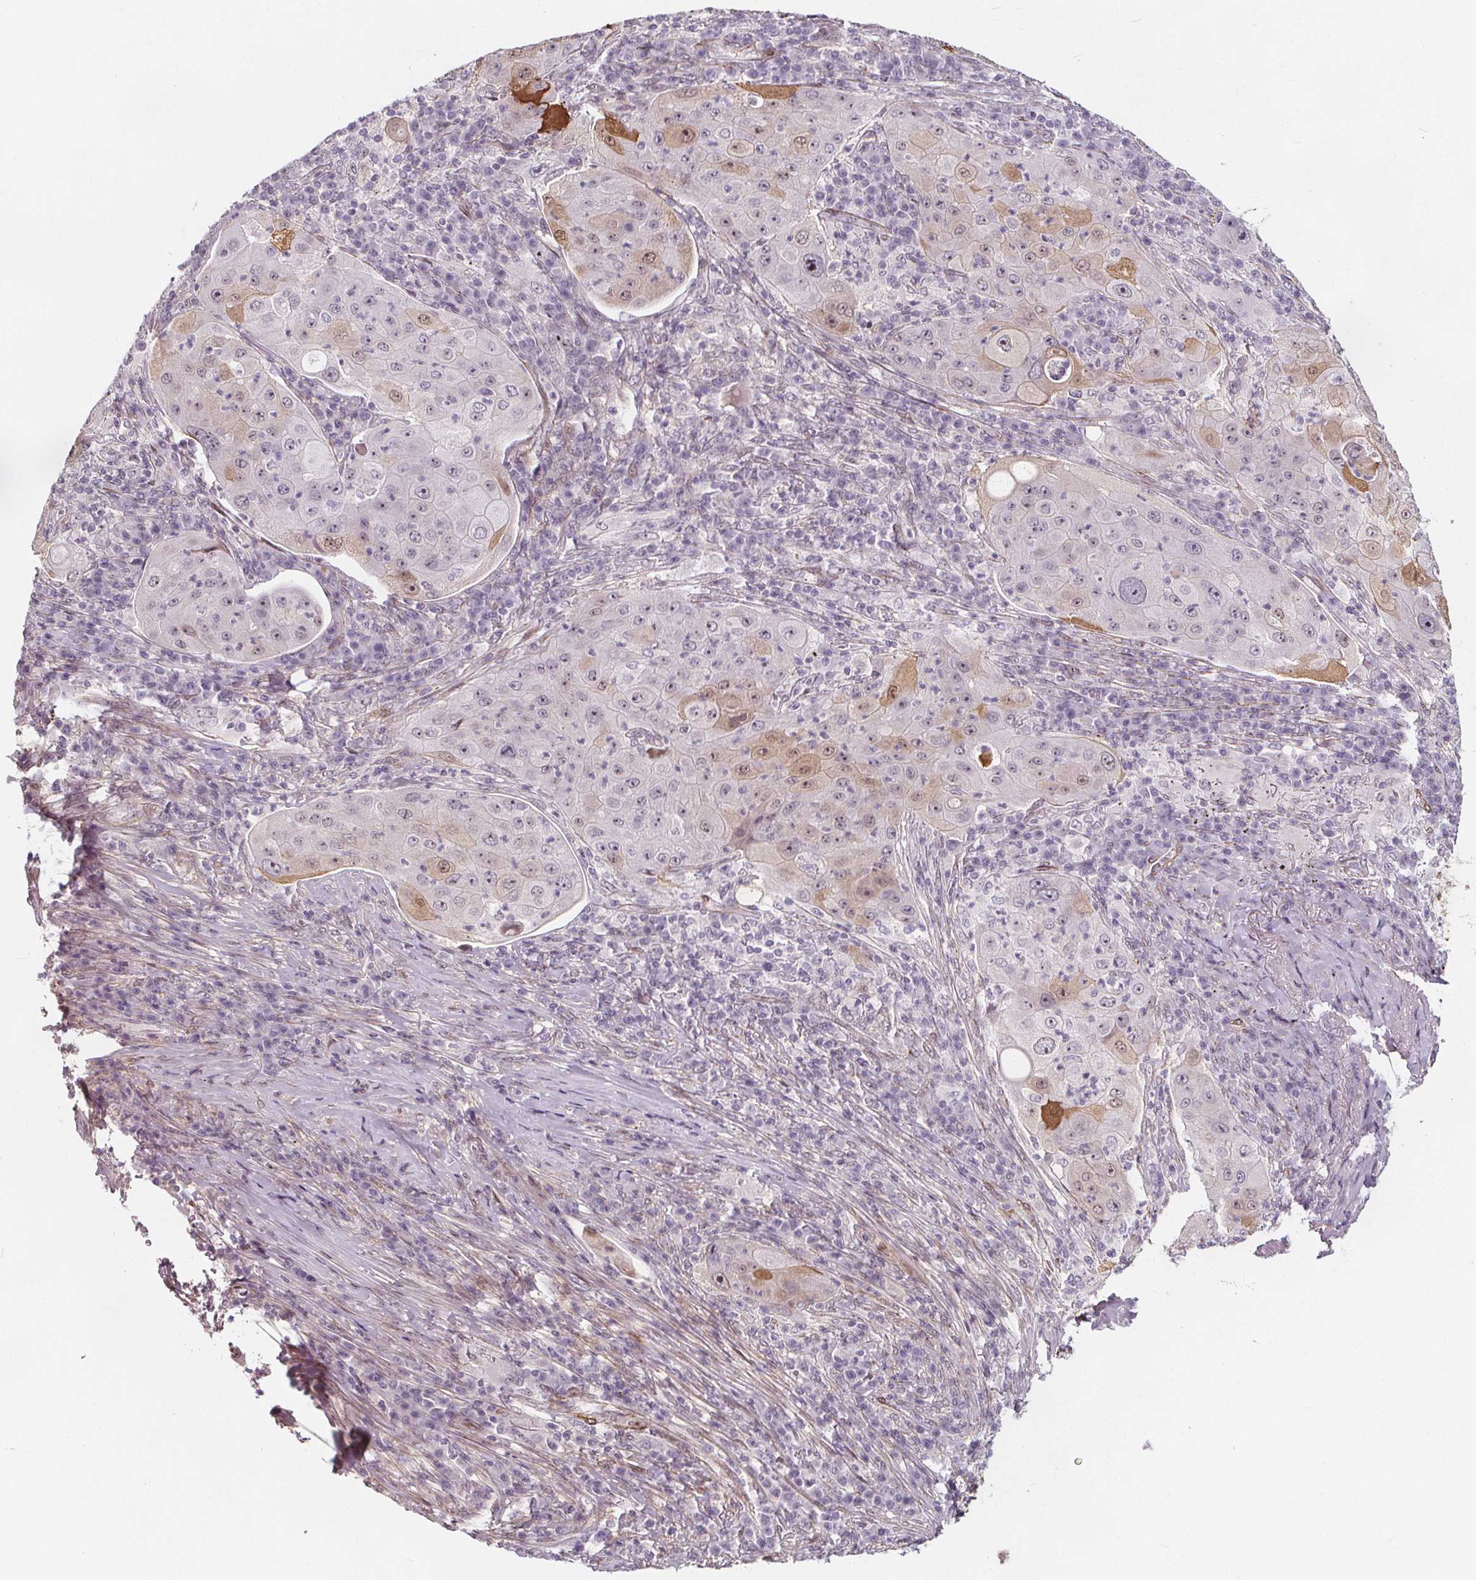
{"staining": {"intensity": "moderate", "quantity": "<25%", "location": "cytoplasmic/membranous,nuclear"}, "tissue": "lung cancer", "cell_type": "Tumor cells", "image_type": "cancer", "snomed": [{"axis": "morphology", "description": "Squamous cell carcinoma, NOS"}, {"axis": "topography", "description": "Lung"}], "caption": "Immunohistochemistry histopathology image of lung cancer stained for a protein (brown), which exhibits low levels of moderate cytoplasmic/membranous and nuclear staining in about <25% of tumor cells.", "gene": "HAS1", "patient": {"sex": "female", "age": 59}}